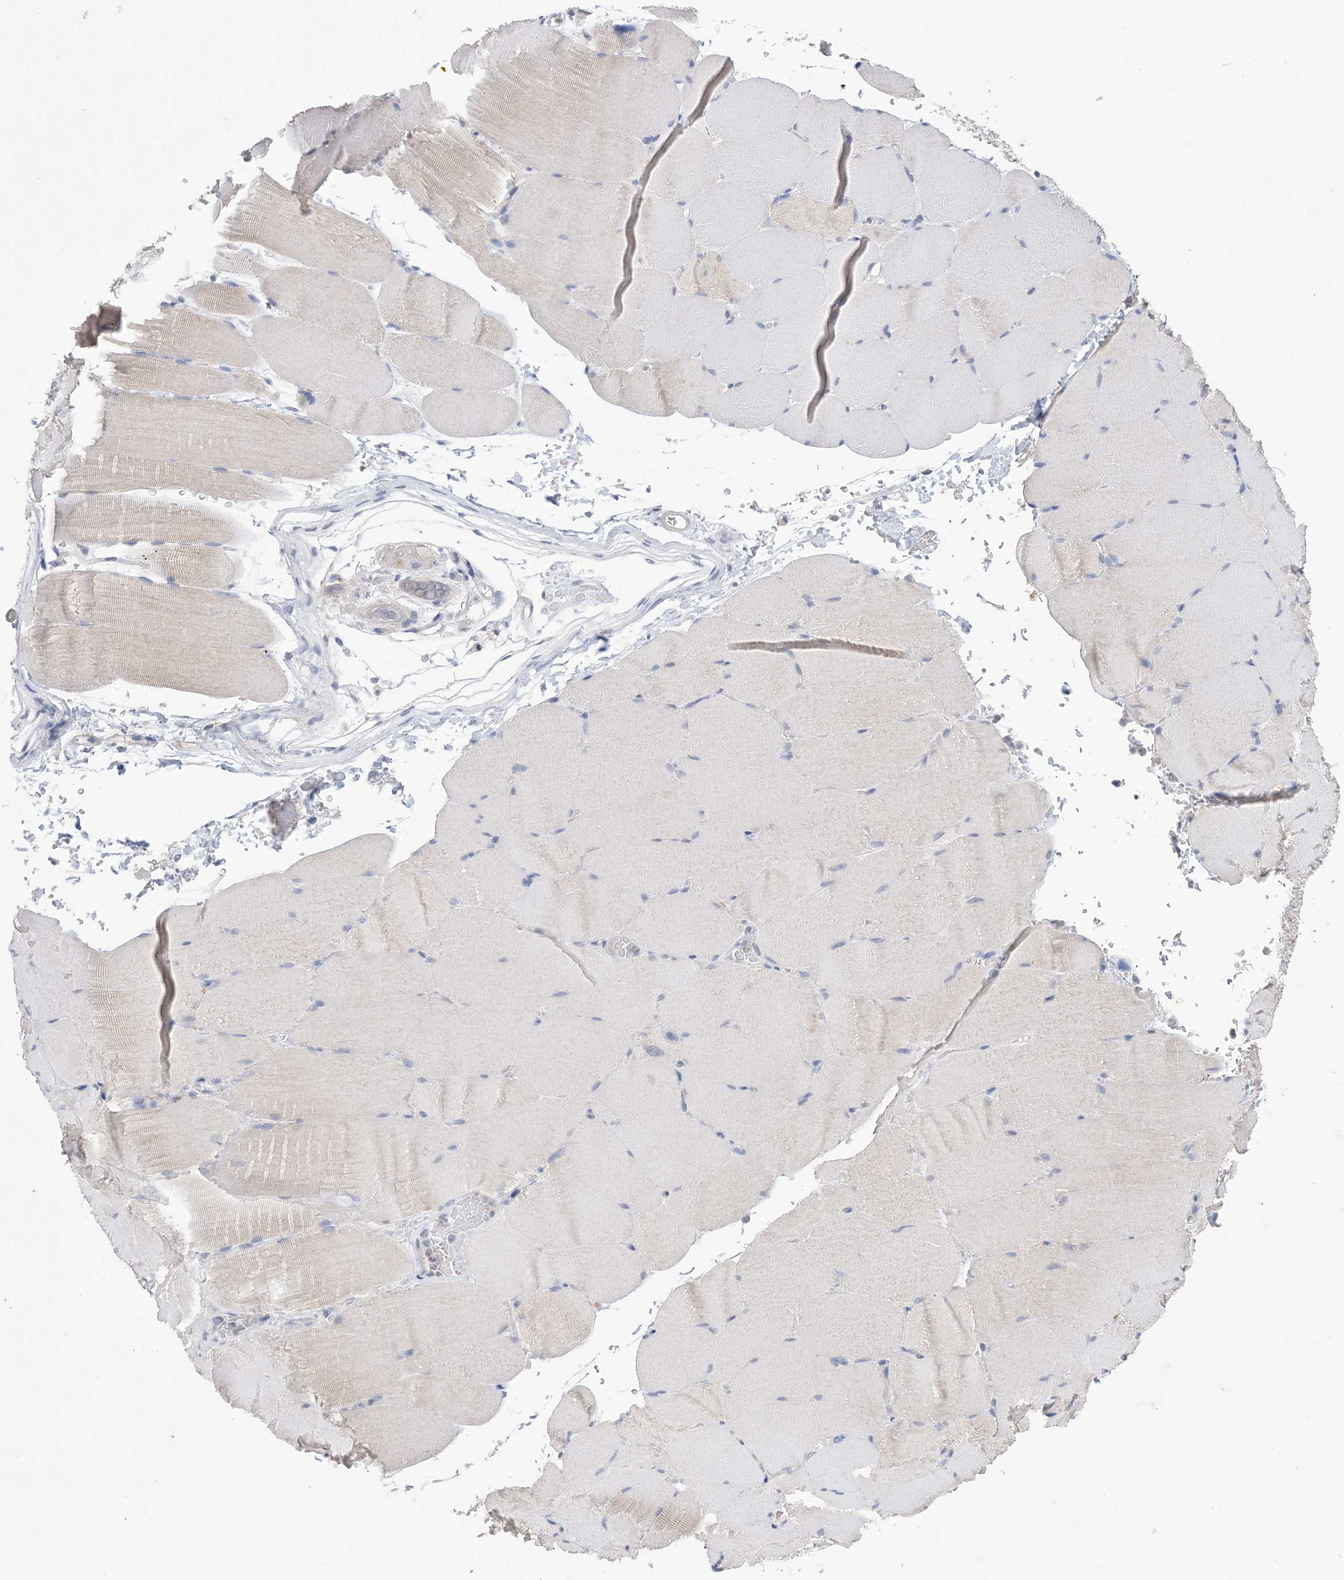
{"staining": {"intensity": "negative", "quantity": "none", "location": "none"}, "tissue": "skeletal muscle", "cell_type": "Myocytes", "image_type": "normal", "snomed": [{"axis": "morphology", "description": "Normal tissue, NOS"}, {"axis": "topography", "description": "Skeletal muscle"}, {"axis": "topography", "description": "Parathyroid gland"}], "caption": "A high-resolution histopathology image shows immunohistochemistry staining of unremarkable skeletal muscle, which demonstrates no significant positivity in myocytes.", "gene": "DSC3", "patient": {"sex": "female", "age": 37}}